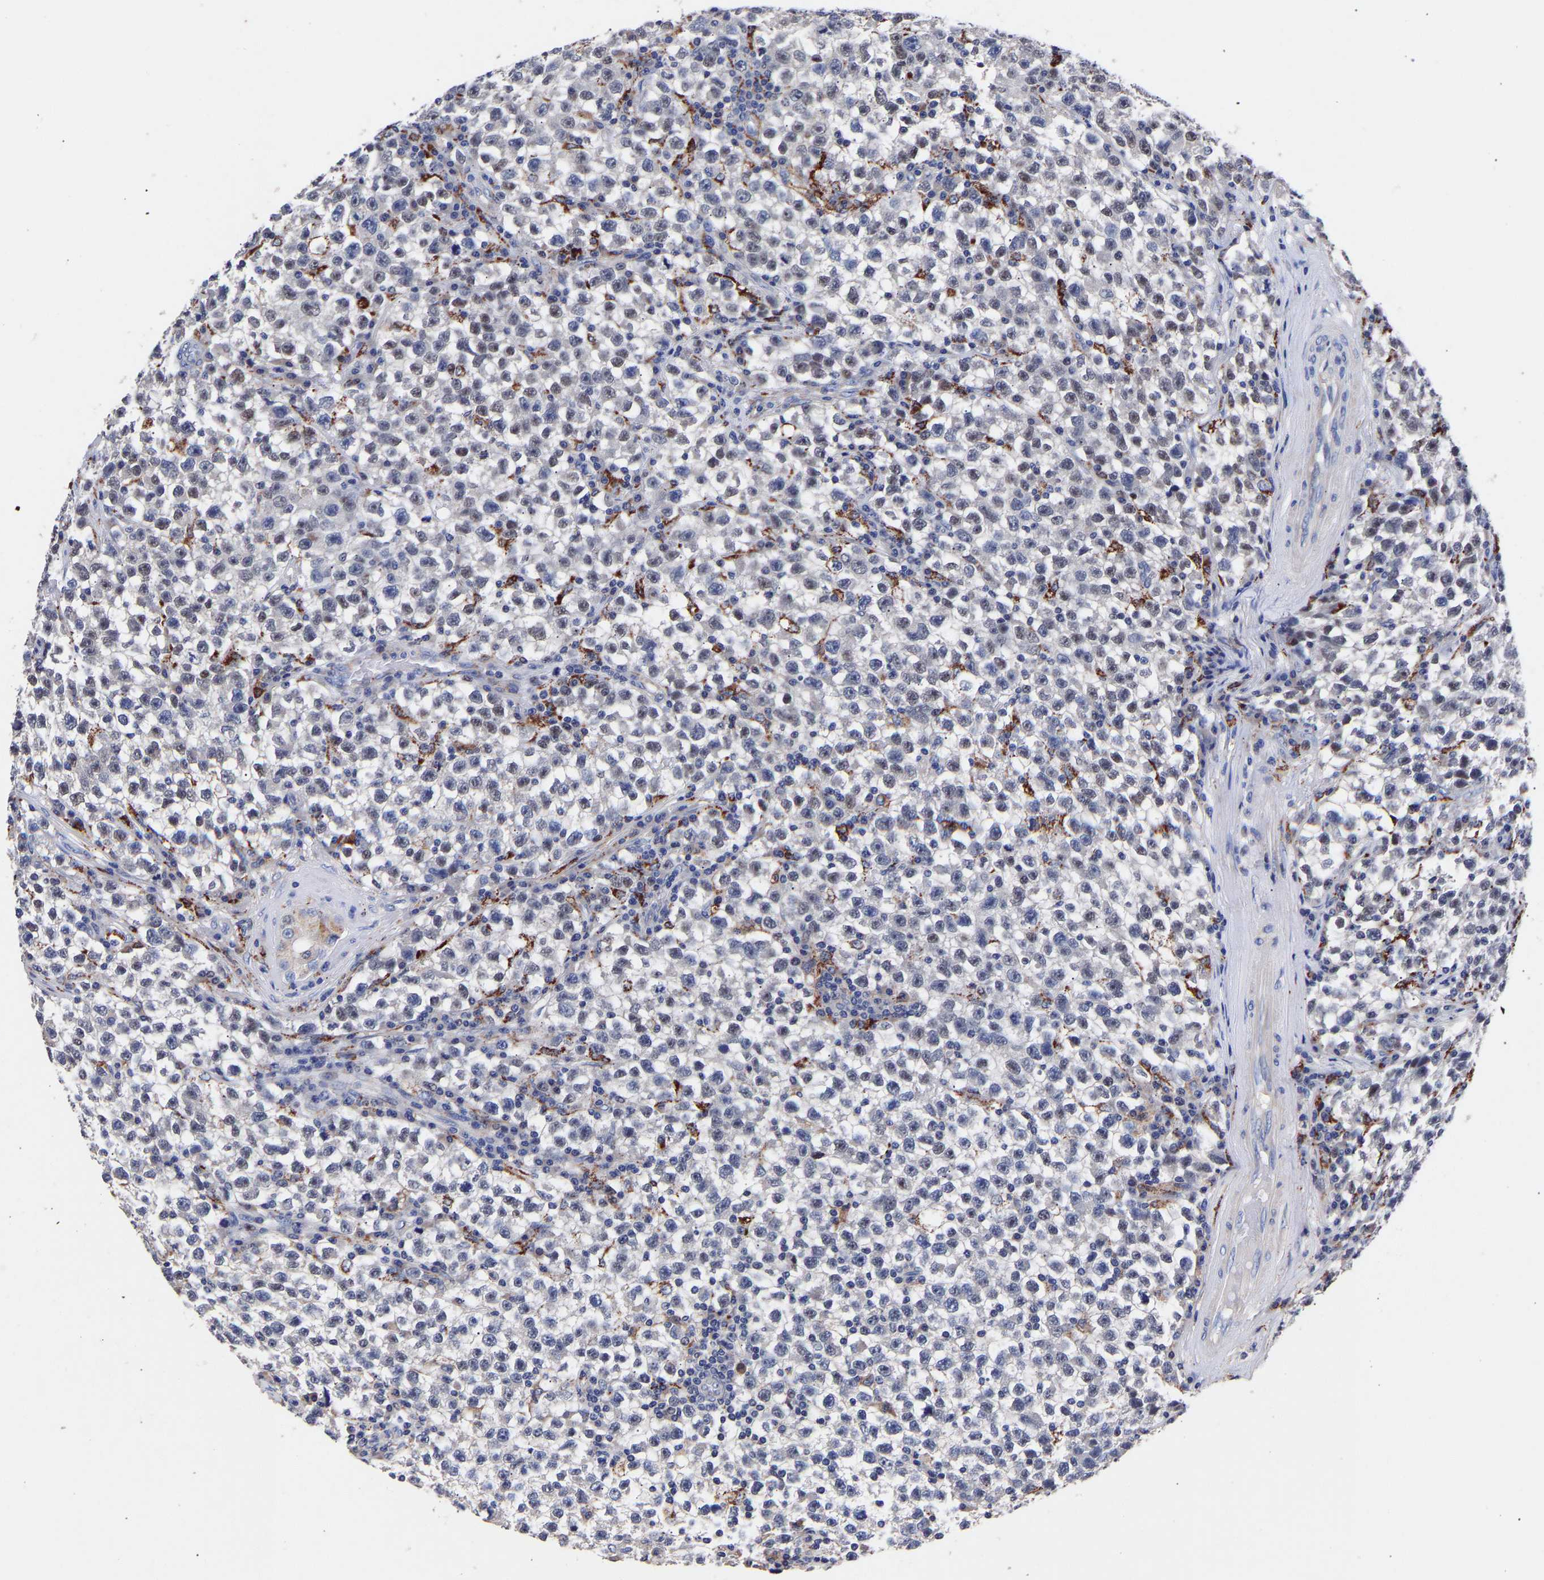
{"staining": {"intensity": "negative", "quantity": "none", "location": "none"}, "tissue": "testis cancer", "cell_type": "Tumor cells", "image_type": "cancer", "snomed": [{"axis": "morphology", "description": "Seminoma, NOS"}, {"axis": "topography", "description": "Testis"}], "caption": "A histopathology image of testis cancer (seminoma) stained for a protein demonstrates no brown staining in tumor cells.", "gene": "SEM1", "patient": {"sex": "male", "age": 22}}